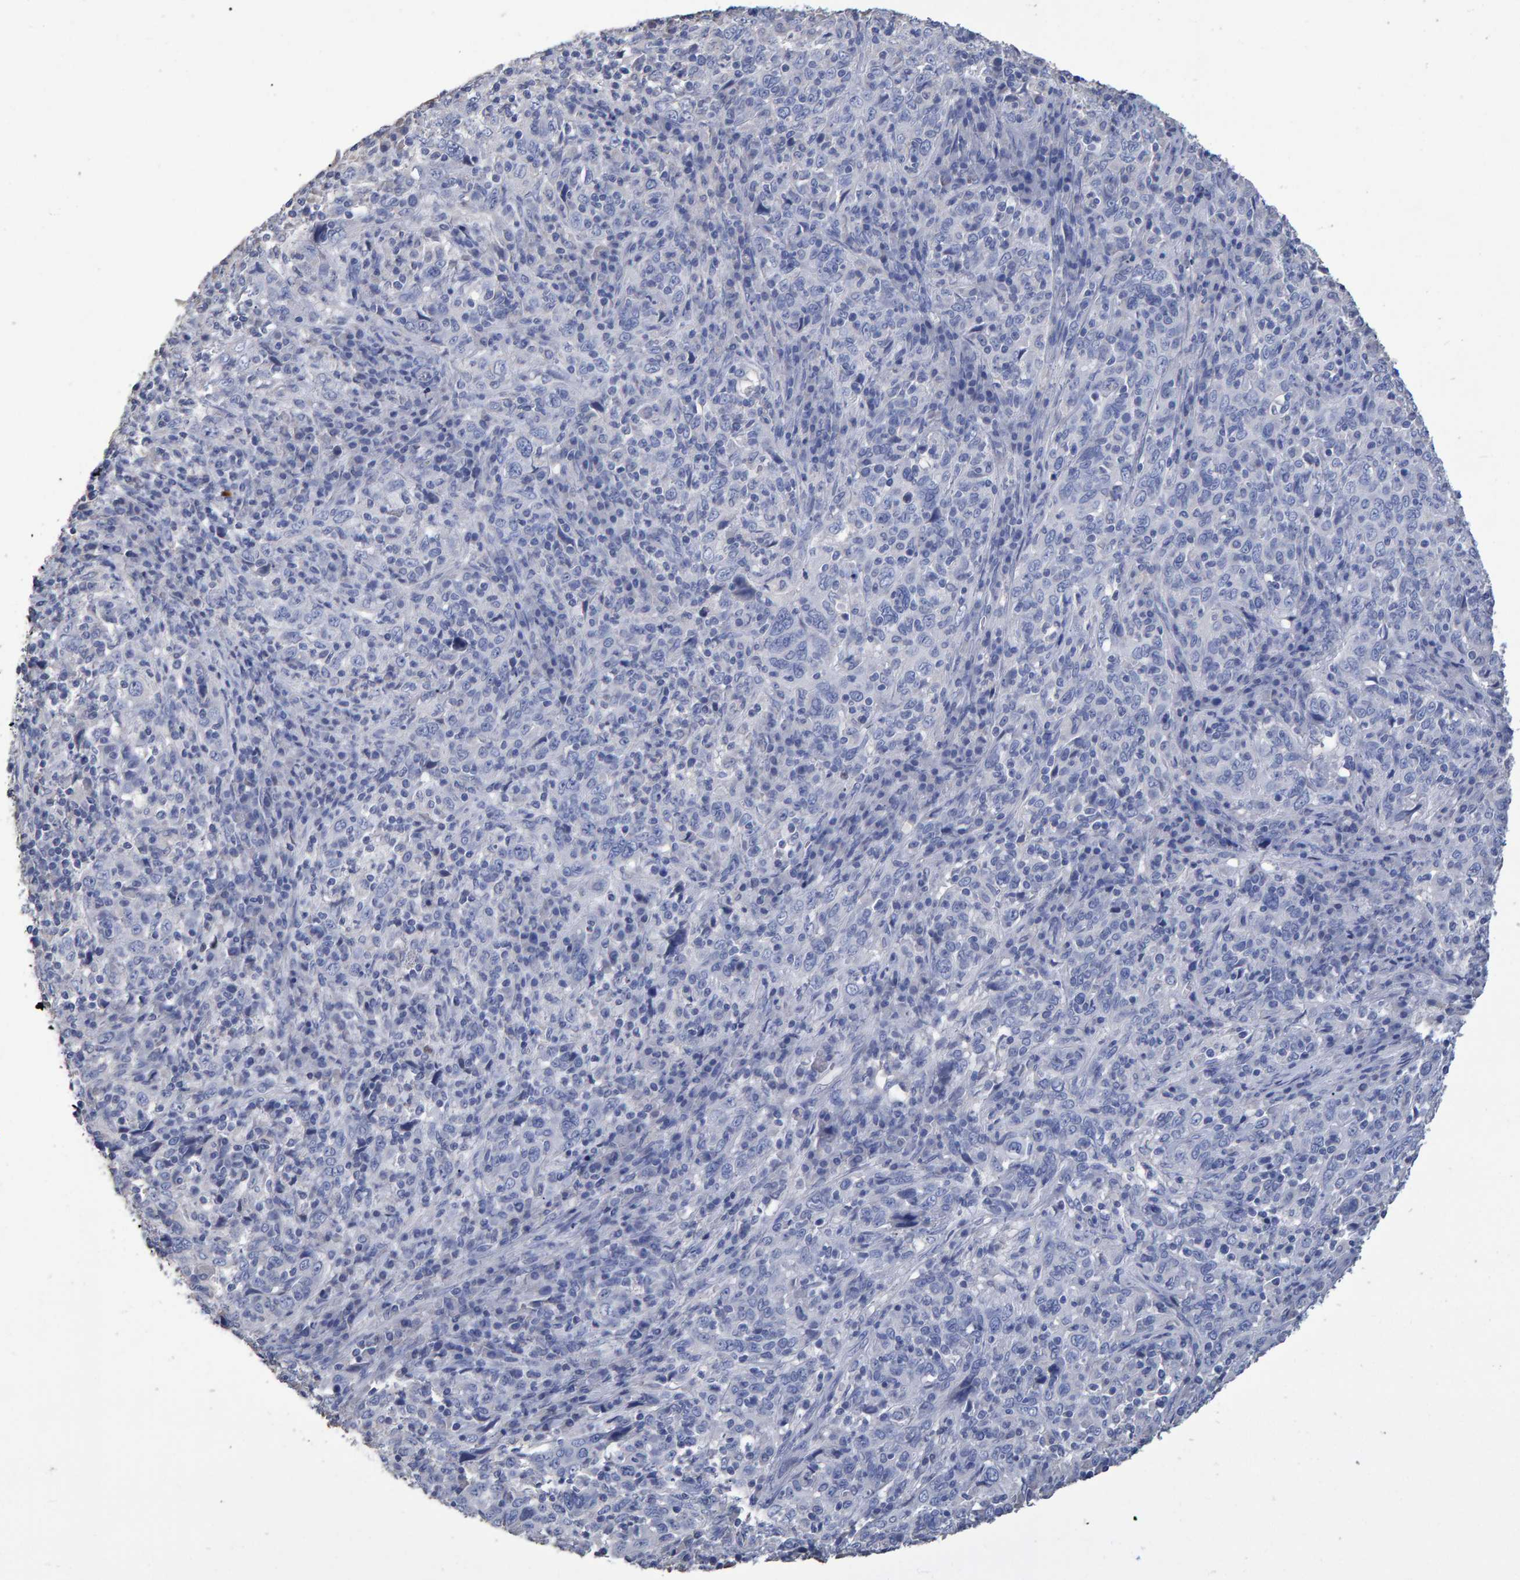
{"staining": {"intensity": "negative", "quantity": "none", "location": "none"}, "tissue": "cervical cancer", "cell_type": "Tumor cells", "image_type": "cancer", "snomed": [{"axis": "morphology", "description": "Squamous cell carcinoma, NOS"}, {"axis": "topography", "description": "Cervix"}], "caption": "IHC image of human cervical cancer stained for a protein (brown), which displays no positivity in tumor cells.", "gene": "HEMGN", "patient": {"sex": "female", "age": 46}}